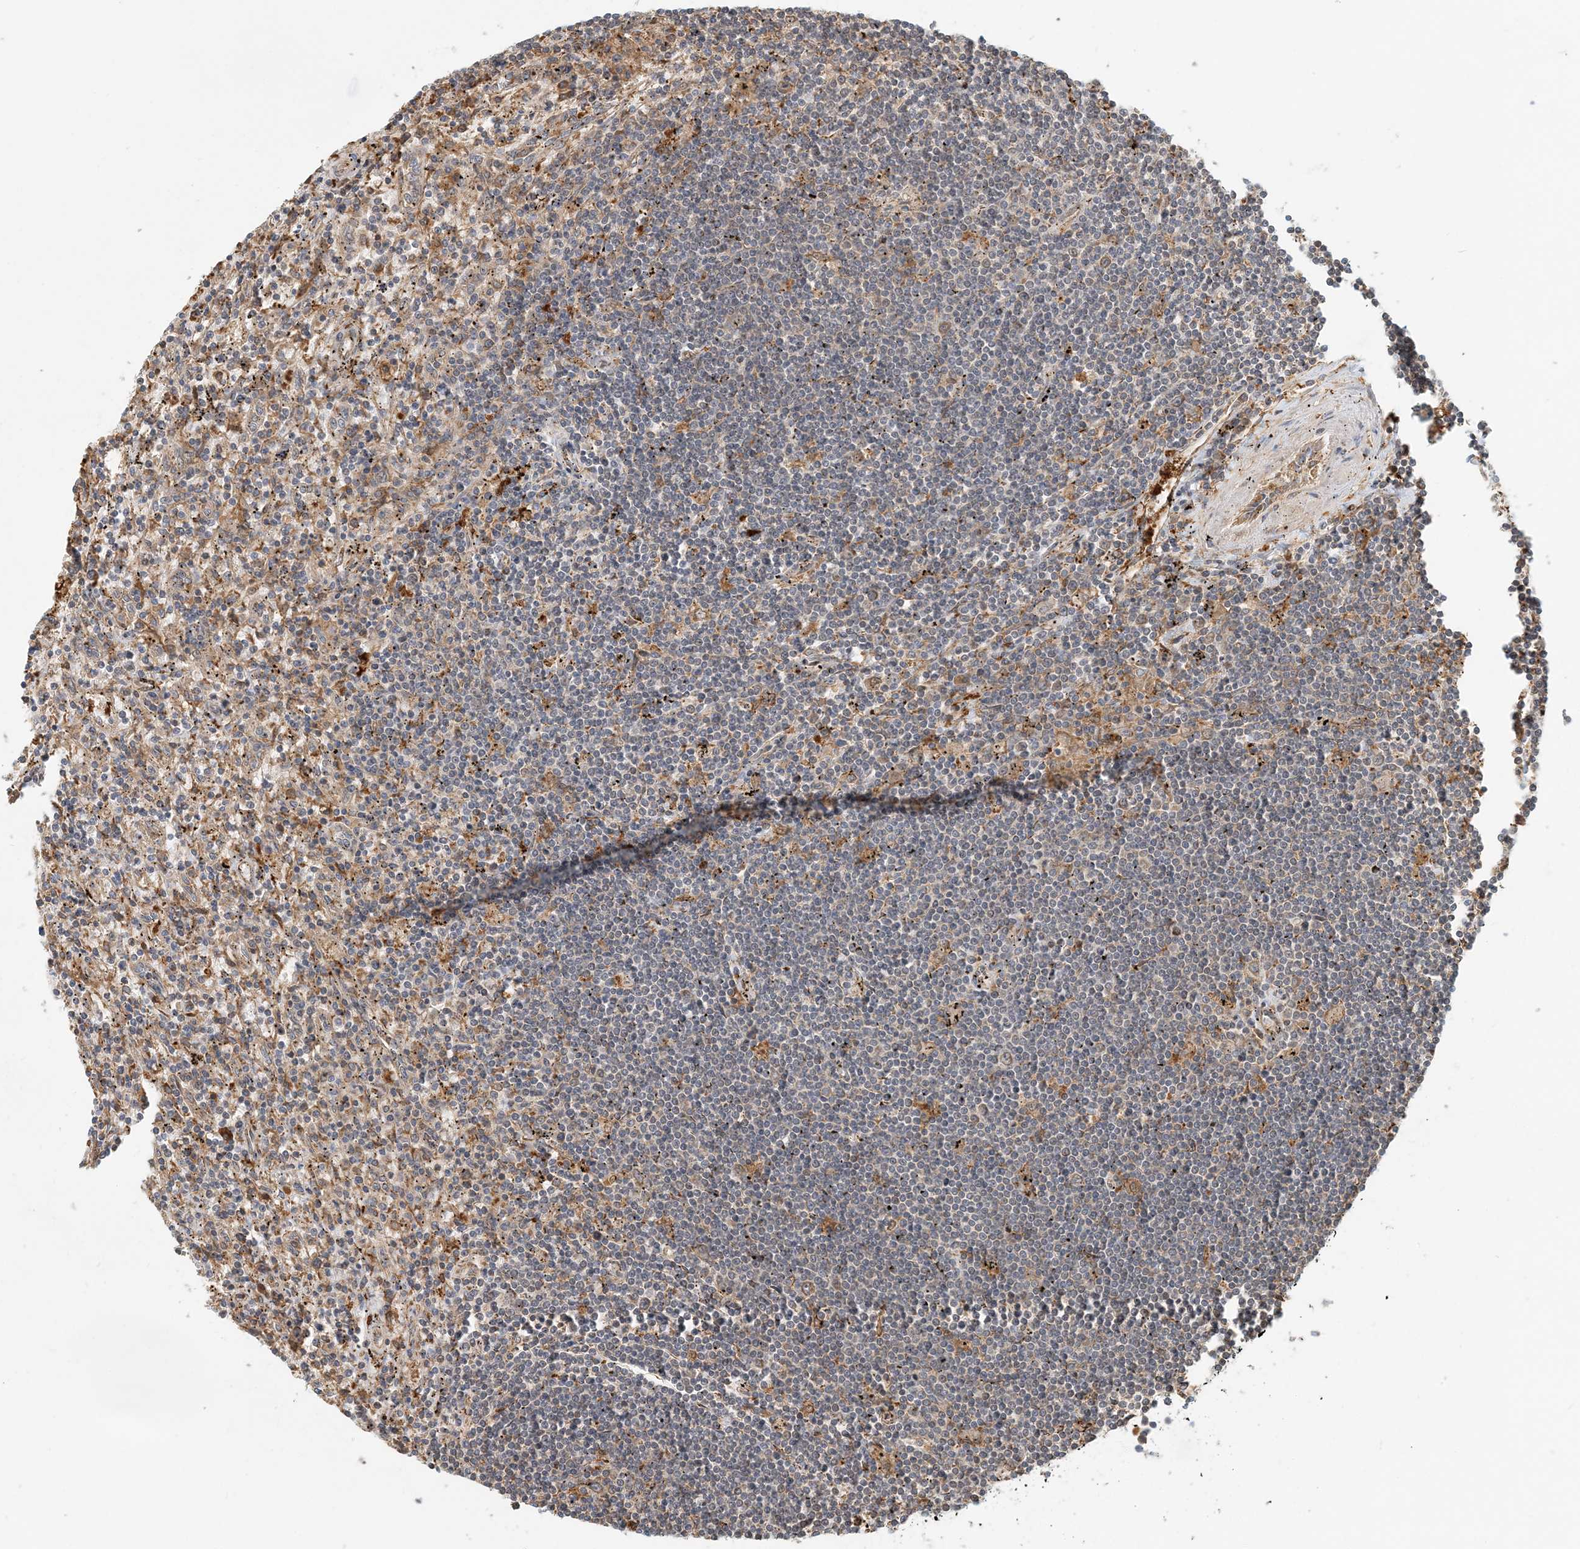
{"staining": {"intensity": "negative", "quantity": "none", "location": "none"}, "tissue": "lymphoma", "cell_type": "Tumor cells", "image_type": "cancer", "snomed": [{"axis": "morphology", "description": "Malignant lymphoma, non-Hodgkin's type, Low grade"}, {"axis": "topography", "description": "Spleen"}], "caption": "DAB immunohistochemical staining of lymphoma demonstrates no significant expression in tumor cells. (Immunohistochemistry, brightfield microscopy, high magnification).", "gene": "HNMT", "patient": {"sex": "male", "age": 76}}